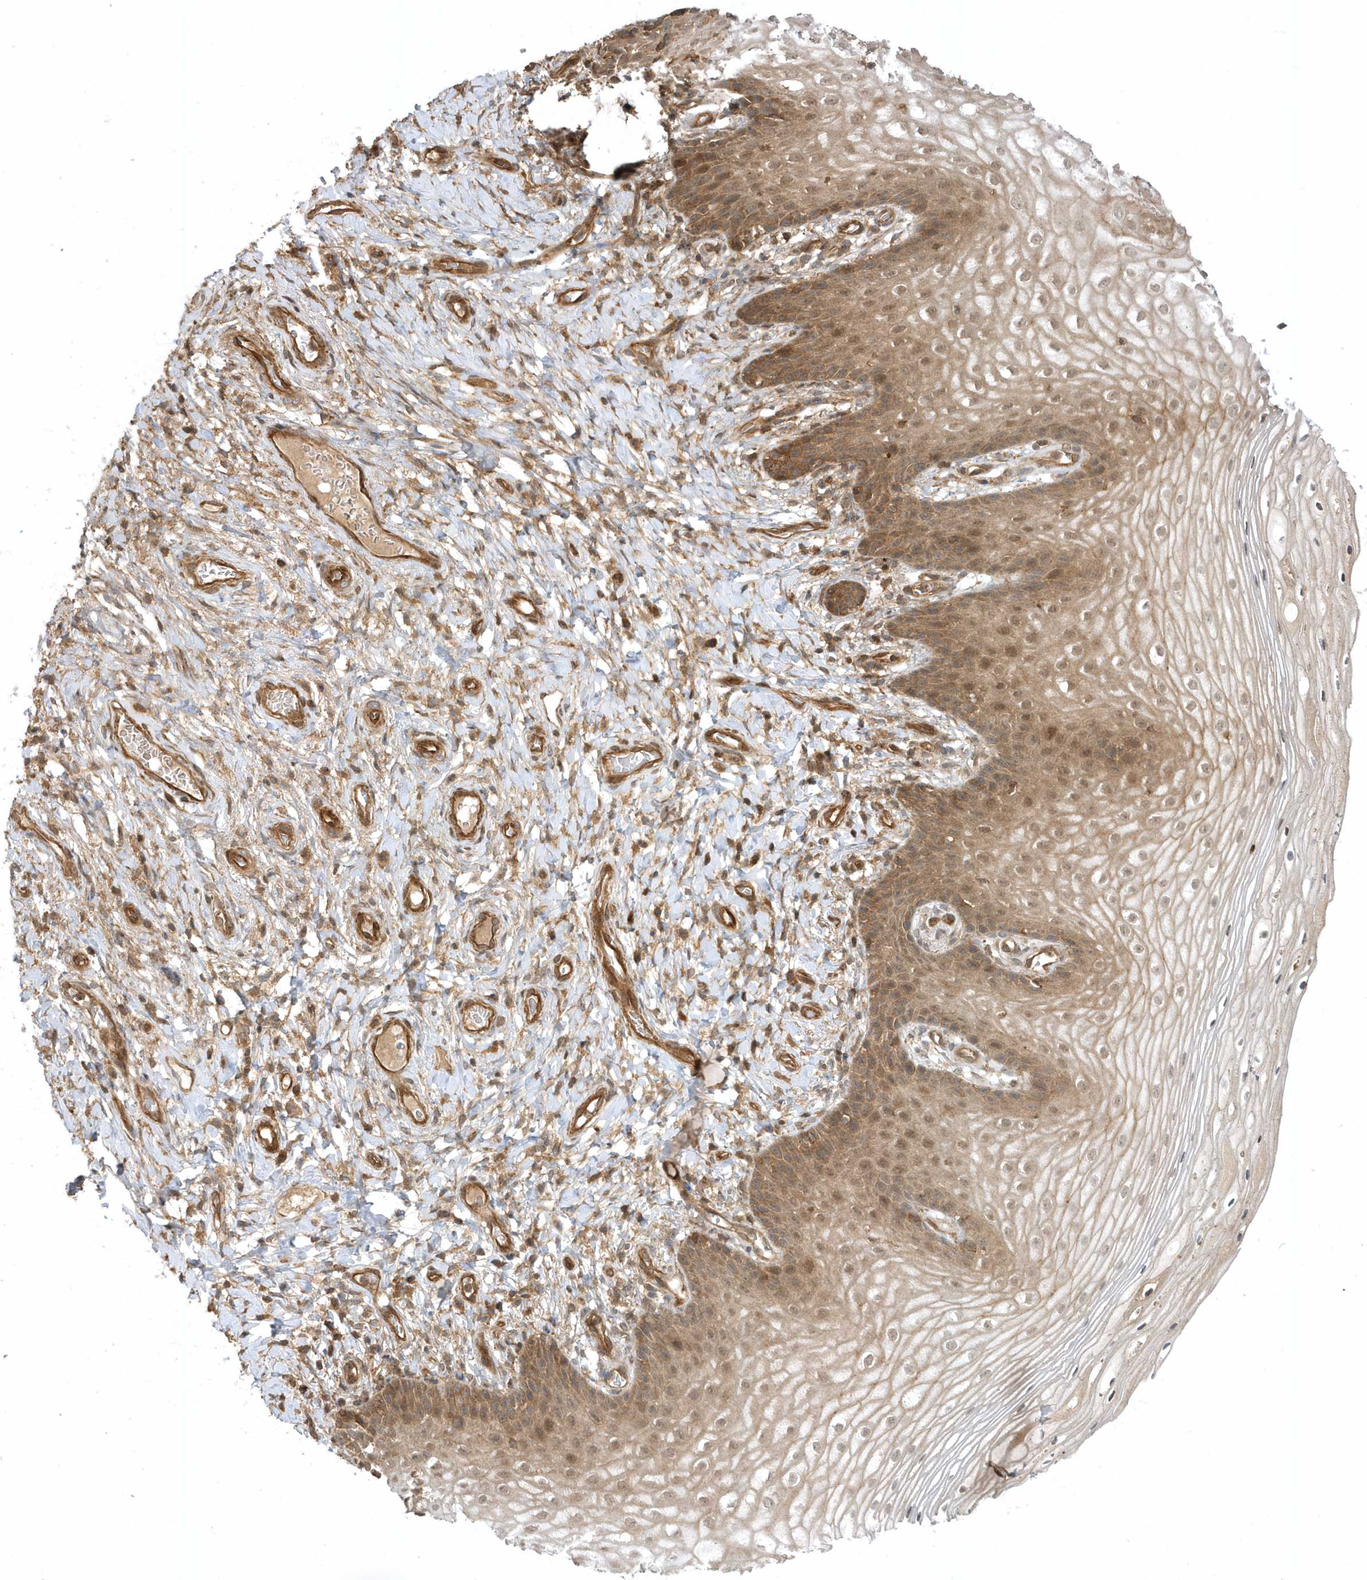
{"staining": {"intensity": "moderate", "quantity": ">75%", "location": "cytoplasmic/membranous,nuclear"}, "tissue": "vagina", "cell_type": "Squamous epithelial cells", "image_type": "normal", "snomed": [{"axis": "morphology", "description": "Normal tissue, NOS"}, {"axis": "topography", "description": "Vagina"}], "caption": "Immunohistochemical staining of unremarkable human vagina reveals >75% levels of moderate cytoplasmic/membranous,nuclear protein staining in approximately >75% of squamous epithelial cells. (brown staining indicates protein expression, while blue staining denotes nuclei).", "gene": "GFM2", "patient": {"sex": "female", "age": 60}}